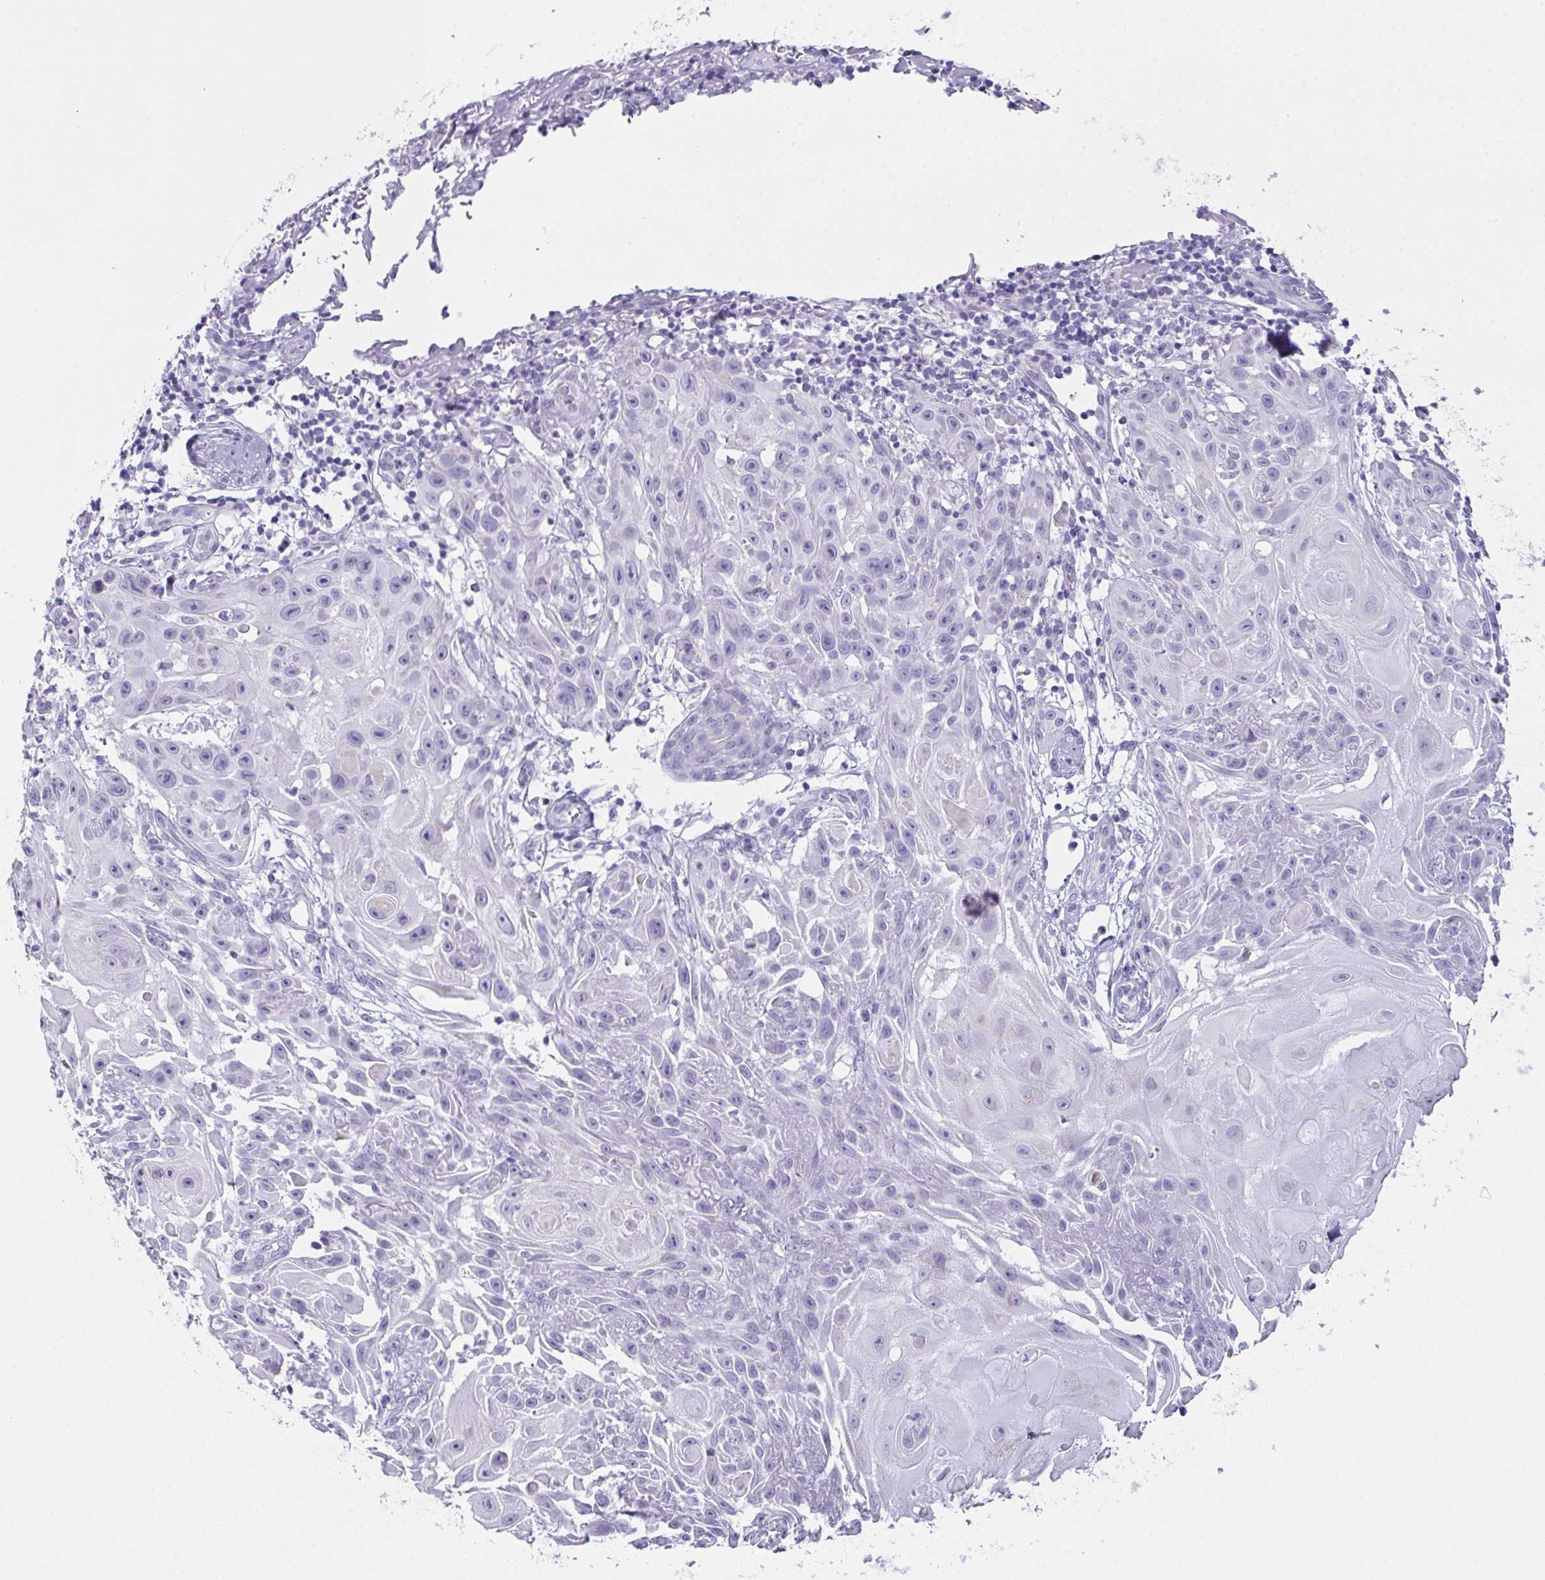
{"staining": {"intensity": "negative", "quantity": "none", "location": "none"}, "tissue": "skin cancer", "cell_type": "Tumor cells", "image_type": "cancer", "snomed": [{"axis": "morphology", "description": "Squamous cell carcinoma, NOS"}, {"axis": "topography", "description": "Skin"}], "caption": "Skin cancer (squamous cell carcinoma) stained for a protein using IHC exhibits no positivity tumor cells.", "gene": "TEX19", "patient": {"sex": "female", "age": 91}}